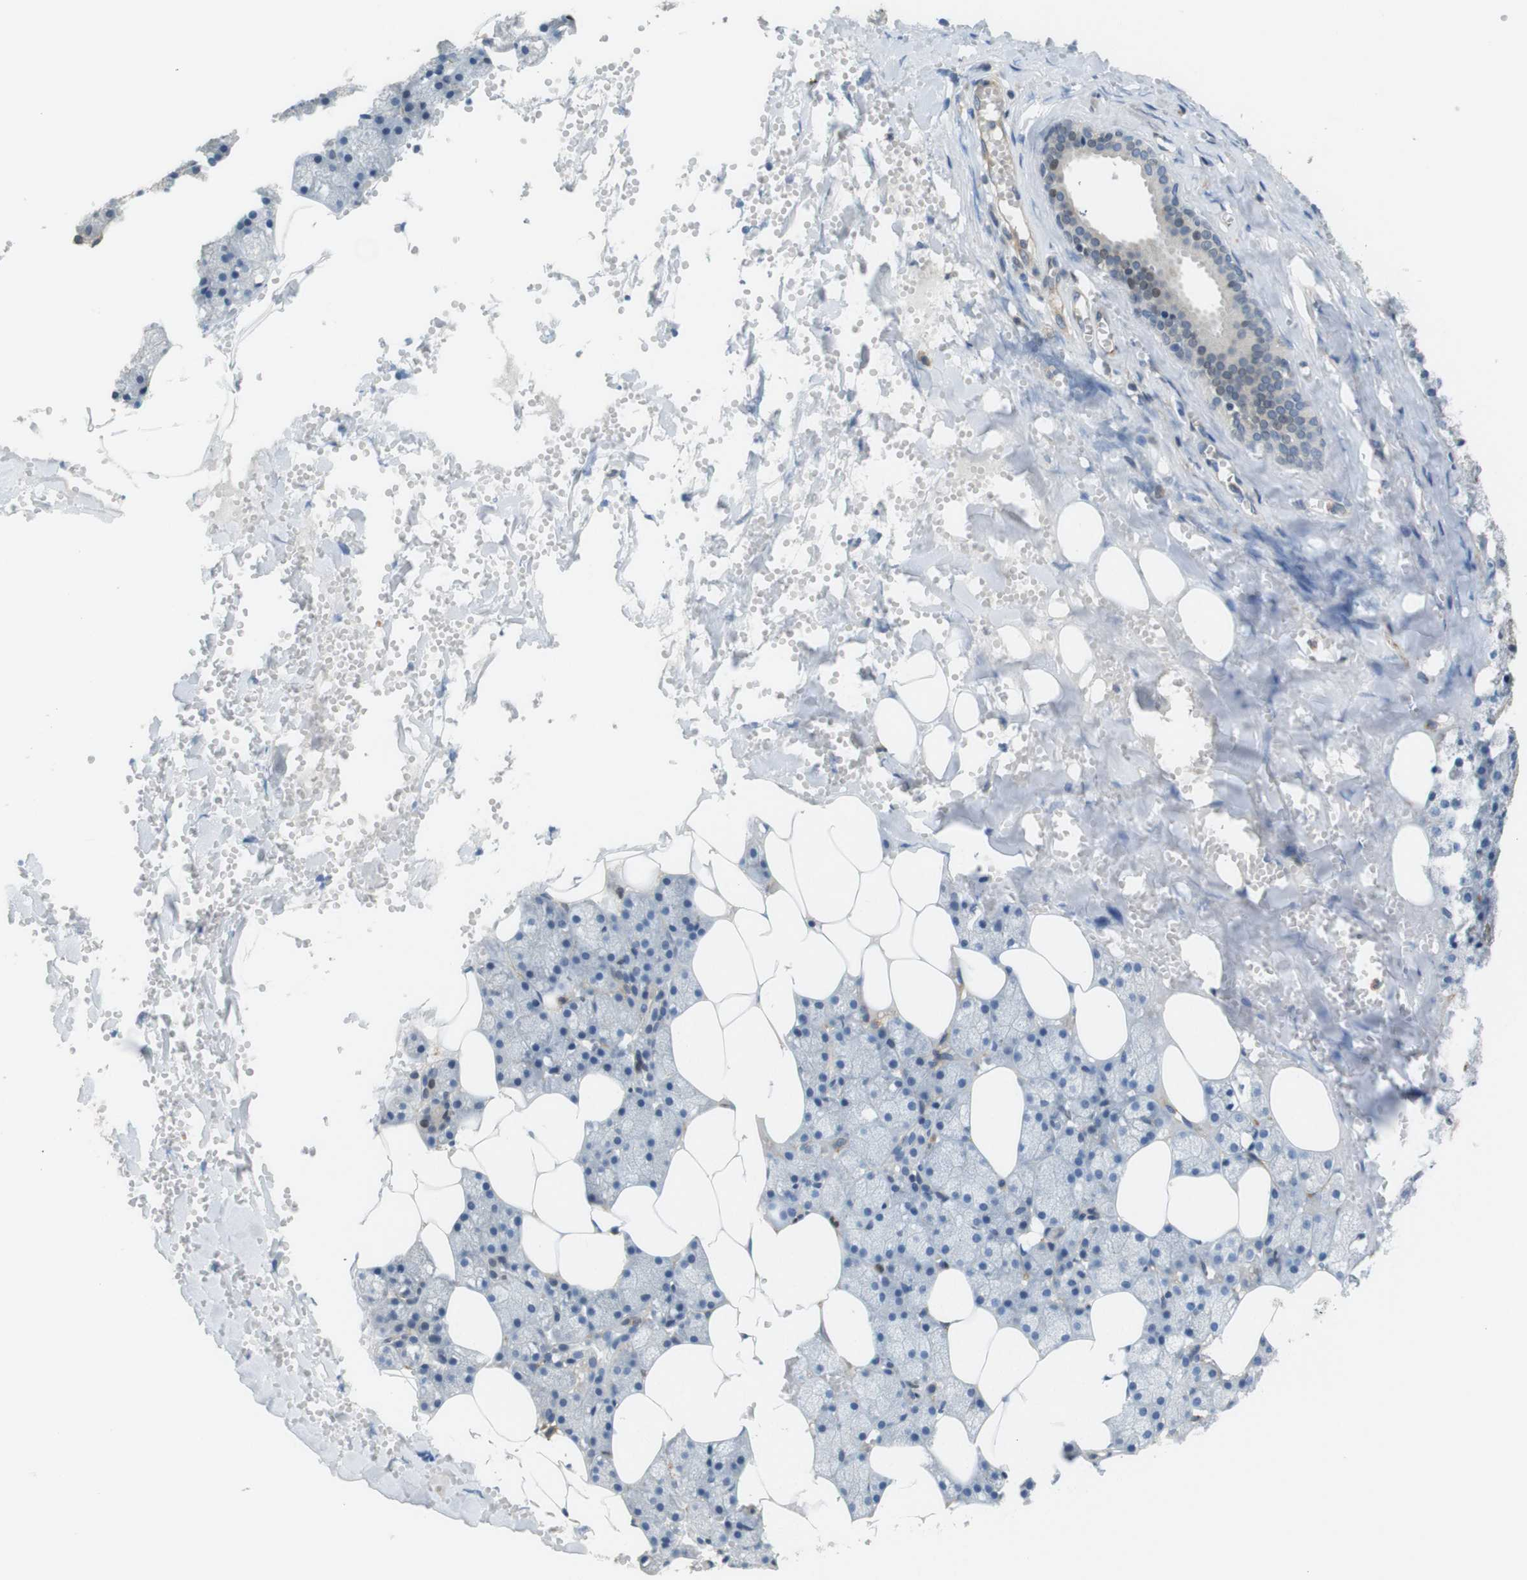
{"staining": {"intensity": "negative", "quantity": "none", "location": "none"}, "tissue": "salivary gland", "cell_type": "Glandular cells", "image_type": "normal", "snomed": [{"axis": "morphology", "description": "Normal tissue, NOS"}, {"axis": "topography", "description": "Salivary gland"}], "caption": "A histopathology image of human salivary gland is negative for staining in glandular cells. Brightfield microscopy of IHC stained with DAB (3,3'-diaminobenzidine) (brown) and hematoxylin (blue), captured at high magnification.", "gene": "PCDH10", "patient": {"sex": "male", "age": 62}}